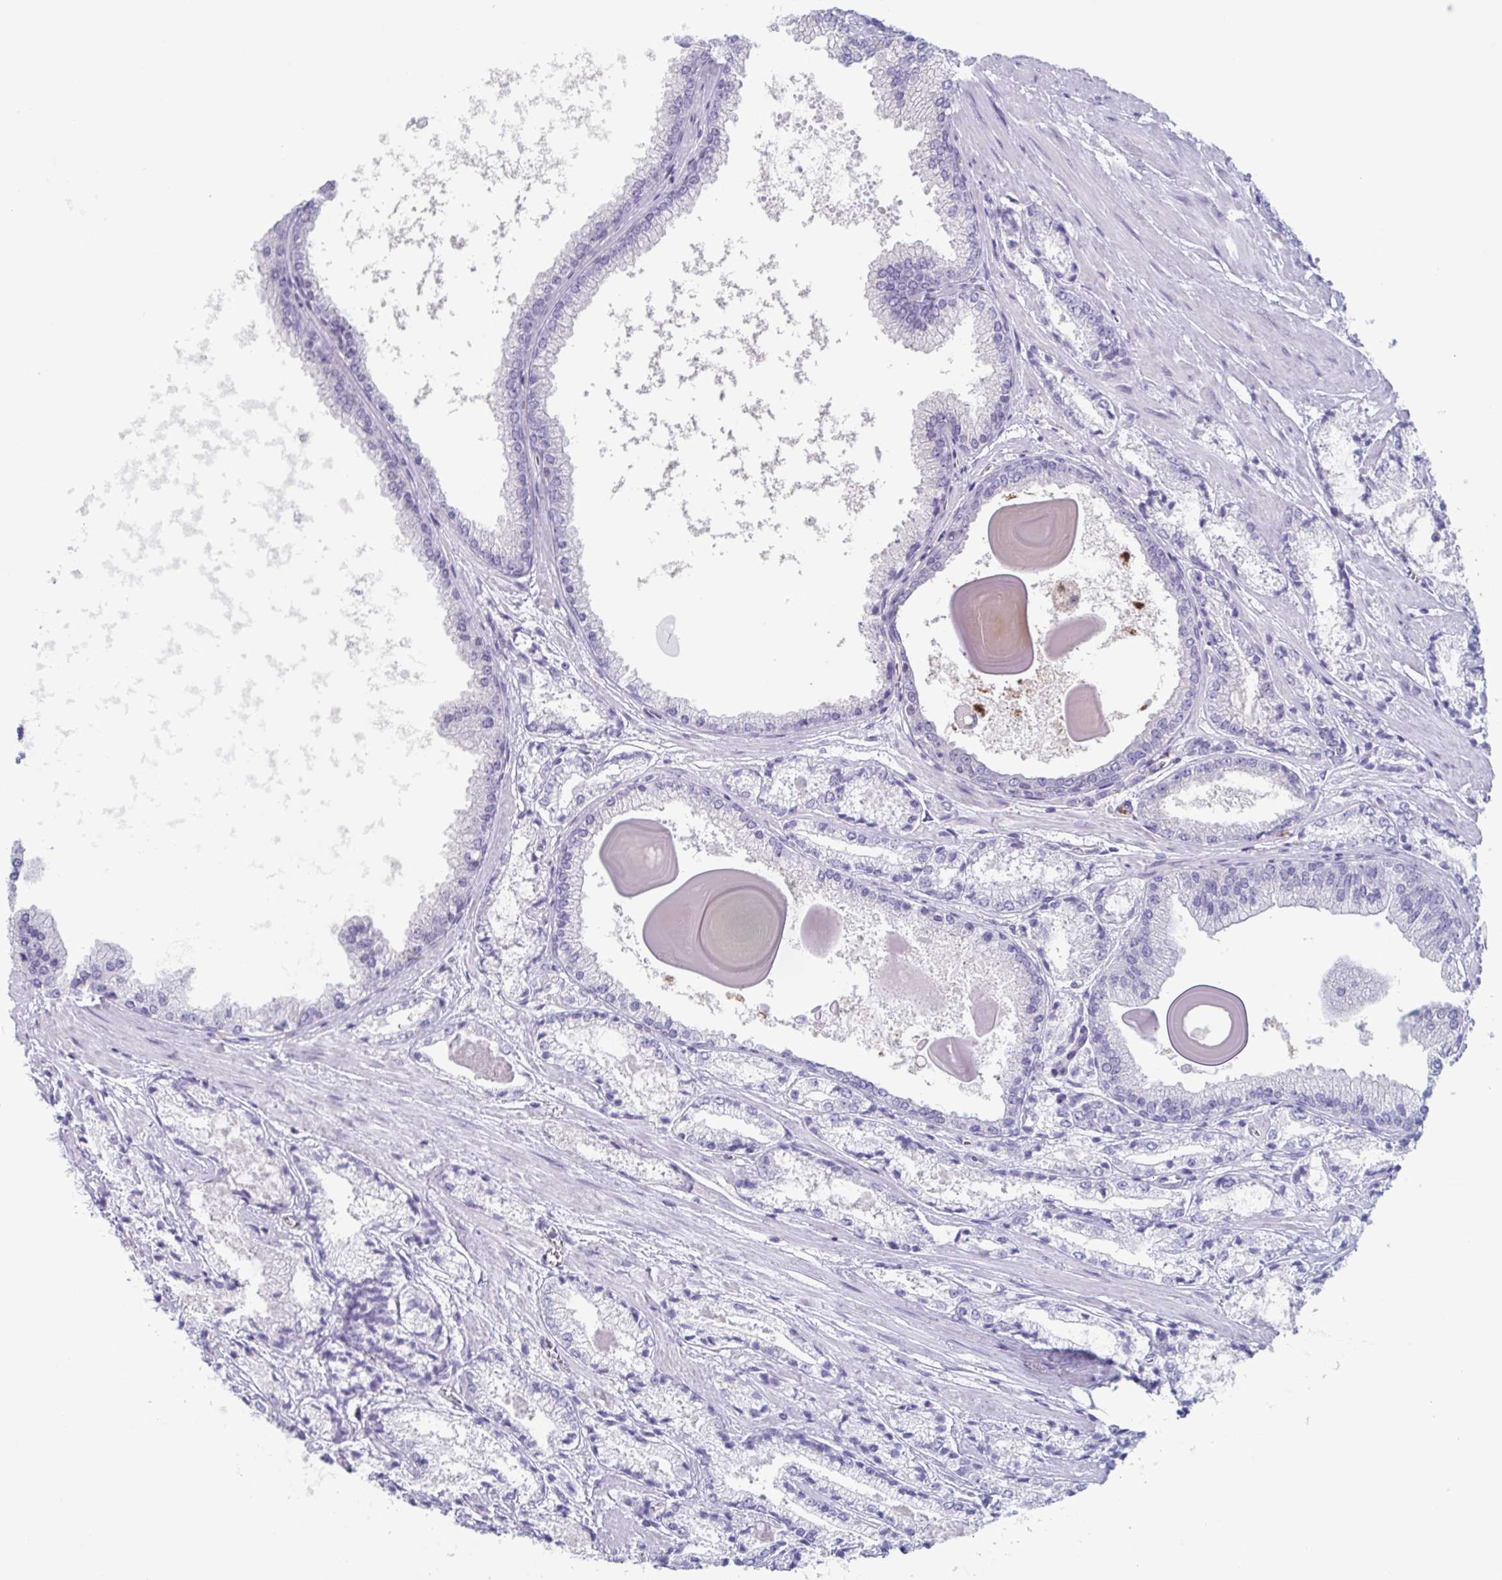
{"staining": {"intensity": "negative", "quantity": "none", "location": "none"}, "tissue": "prostate cancer", "cell_type": "Tumor cells", "image_type": "cancer", "snomed": [{"axis": "morphology", "description": "Adenocarcinoma, High grade"}, {"axis": "topography", "description": "Prostate"}], "caption": "Histopathology image shows no significant protein staining in tumor cells of prostate high-grade adenocarcinoma. (DAB immunohistochemistry visualized using brightfield microscopy, high magnification).", "gene": "BPI", "patient": {"sex": "male", "age": 64}}